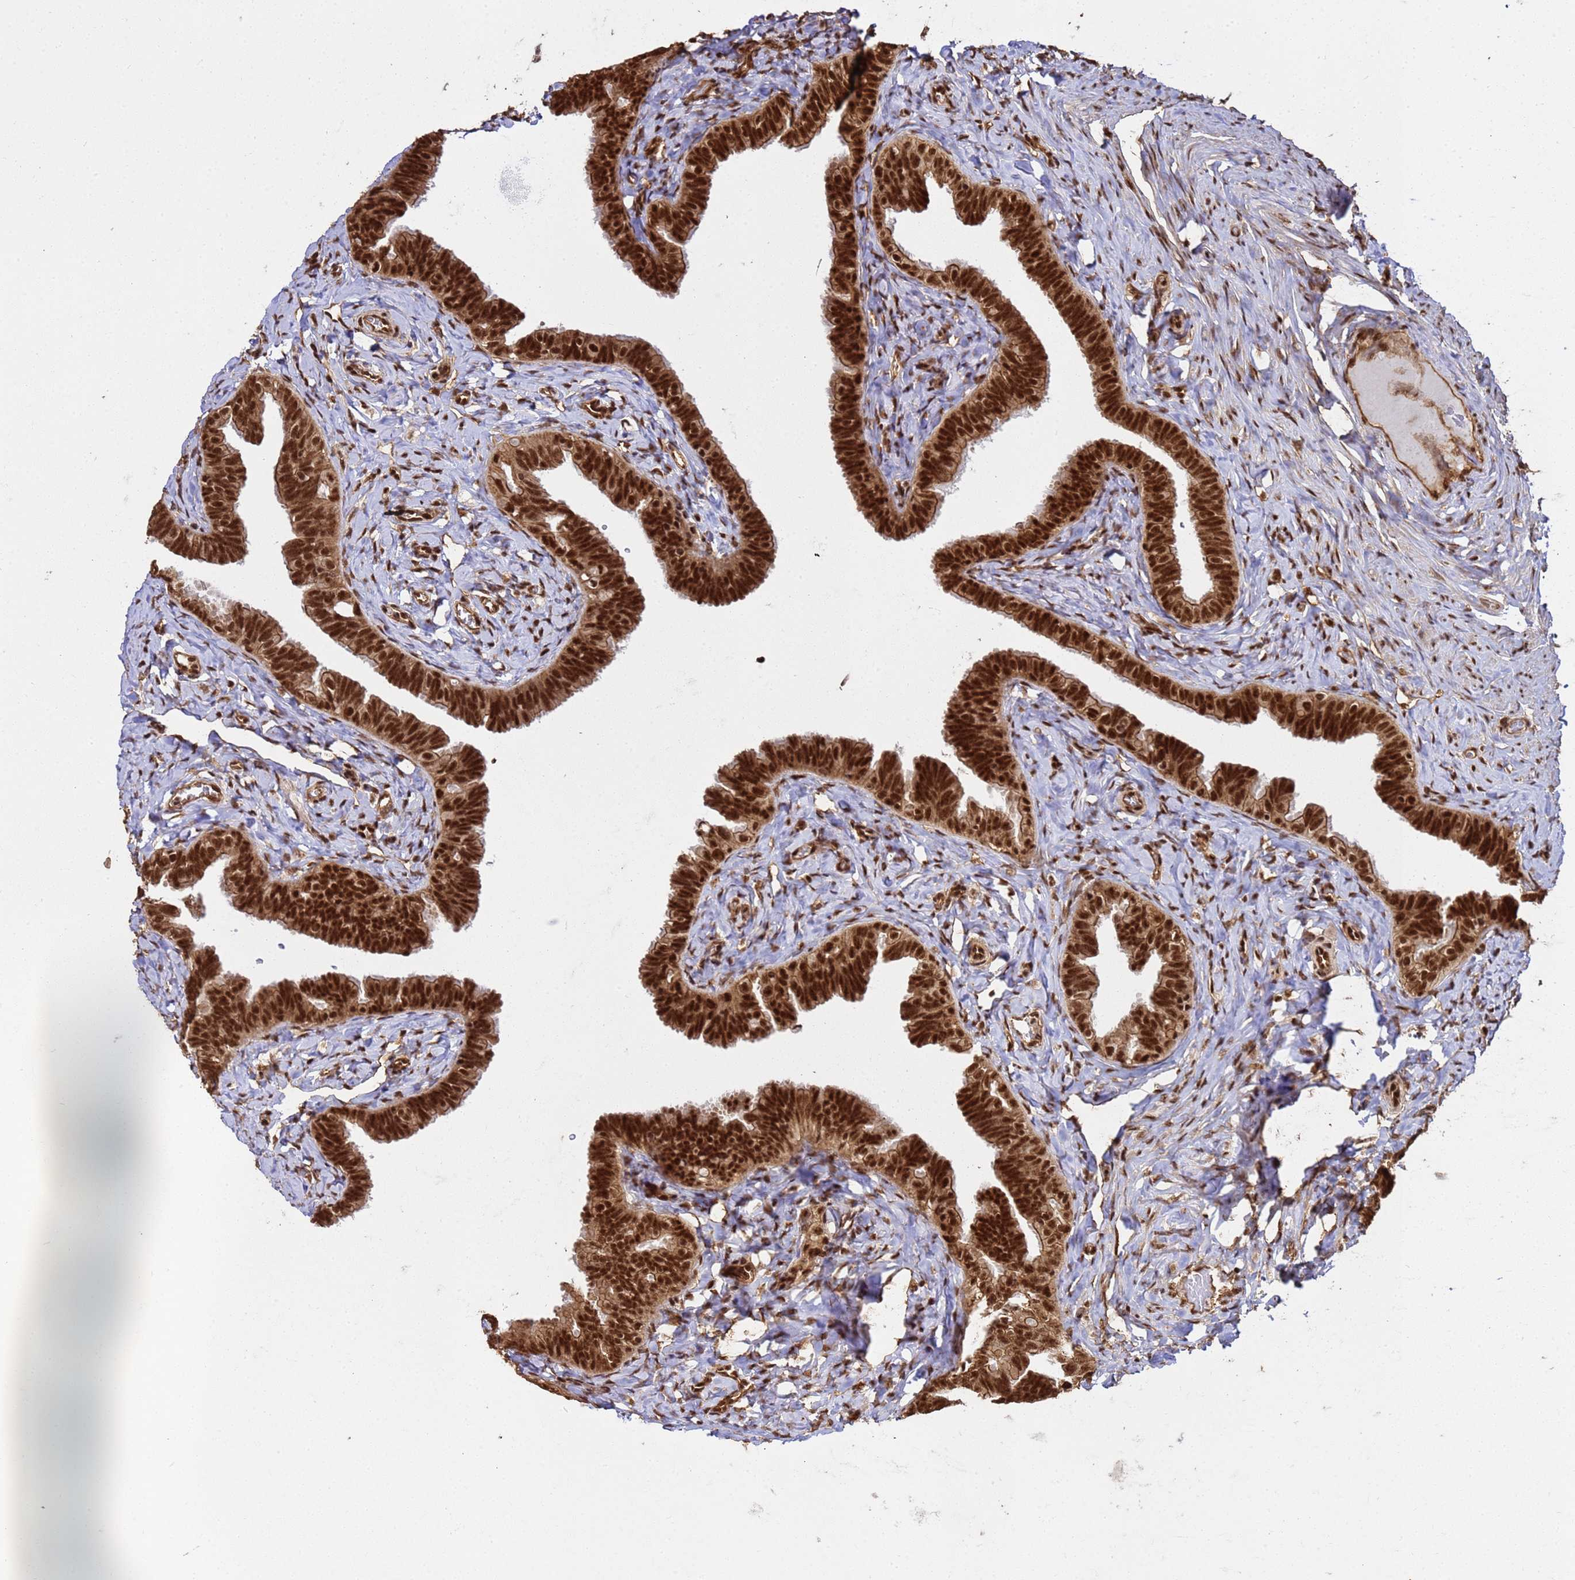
{"staining": {"intensity": "strong", "quantity": ">75%", "location": "cytoplasmic/membranous,nuclear"}, "tissue": "fallopian tube", "cell_type": "Glandular cells", "image_type": "normal", "snomed": [{"axis": "morphology", "description": "Normal tissue, NOS"}, {"axis": "topography", "description": "Fallopian tube"}], "caption": "Protein staining of unremarkable fallopian tube demonstrates strong cytoplasmic/membranous,nuclear expression in about >75% of glandular cells.", "gene": "SYF2", "patient": {"sex": "female", "age": 65}}